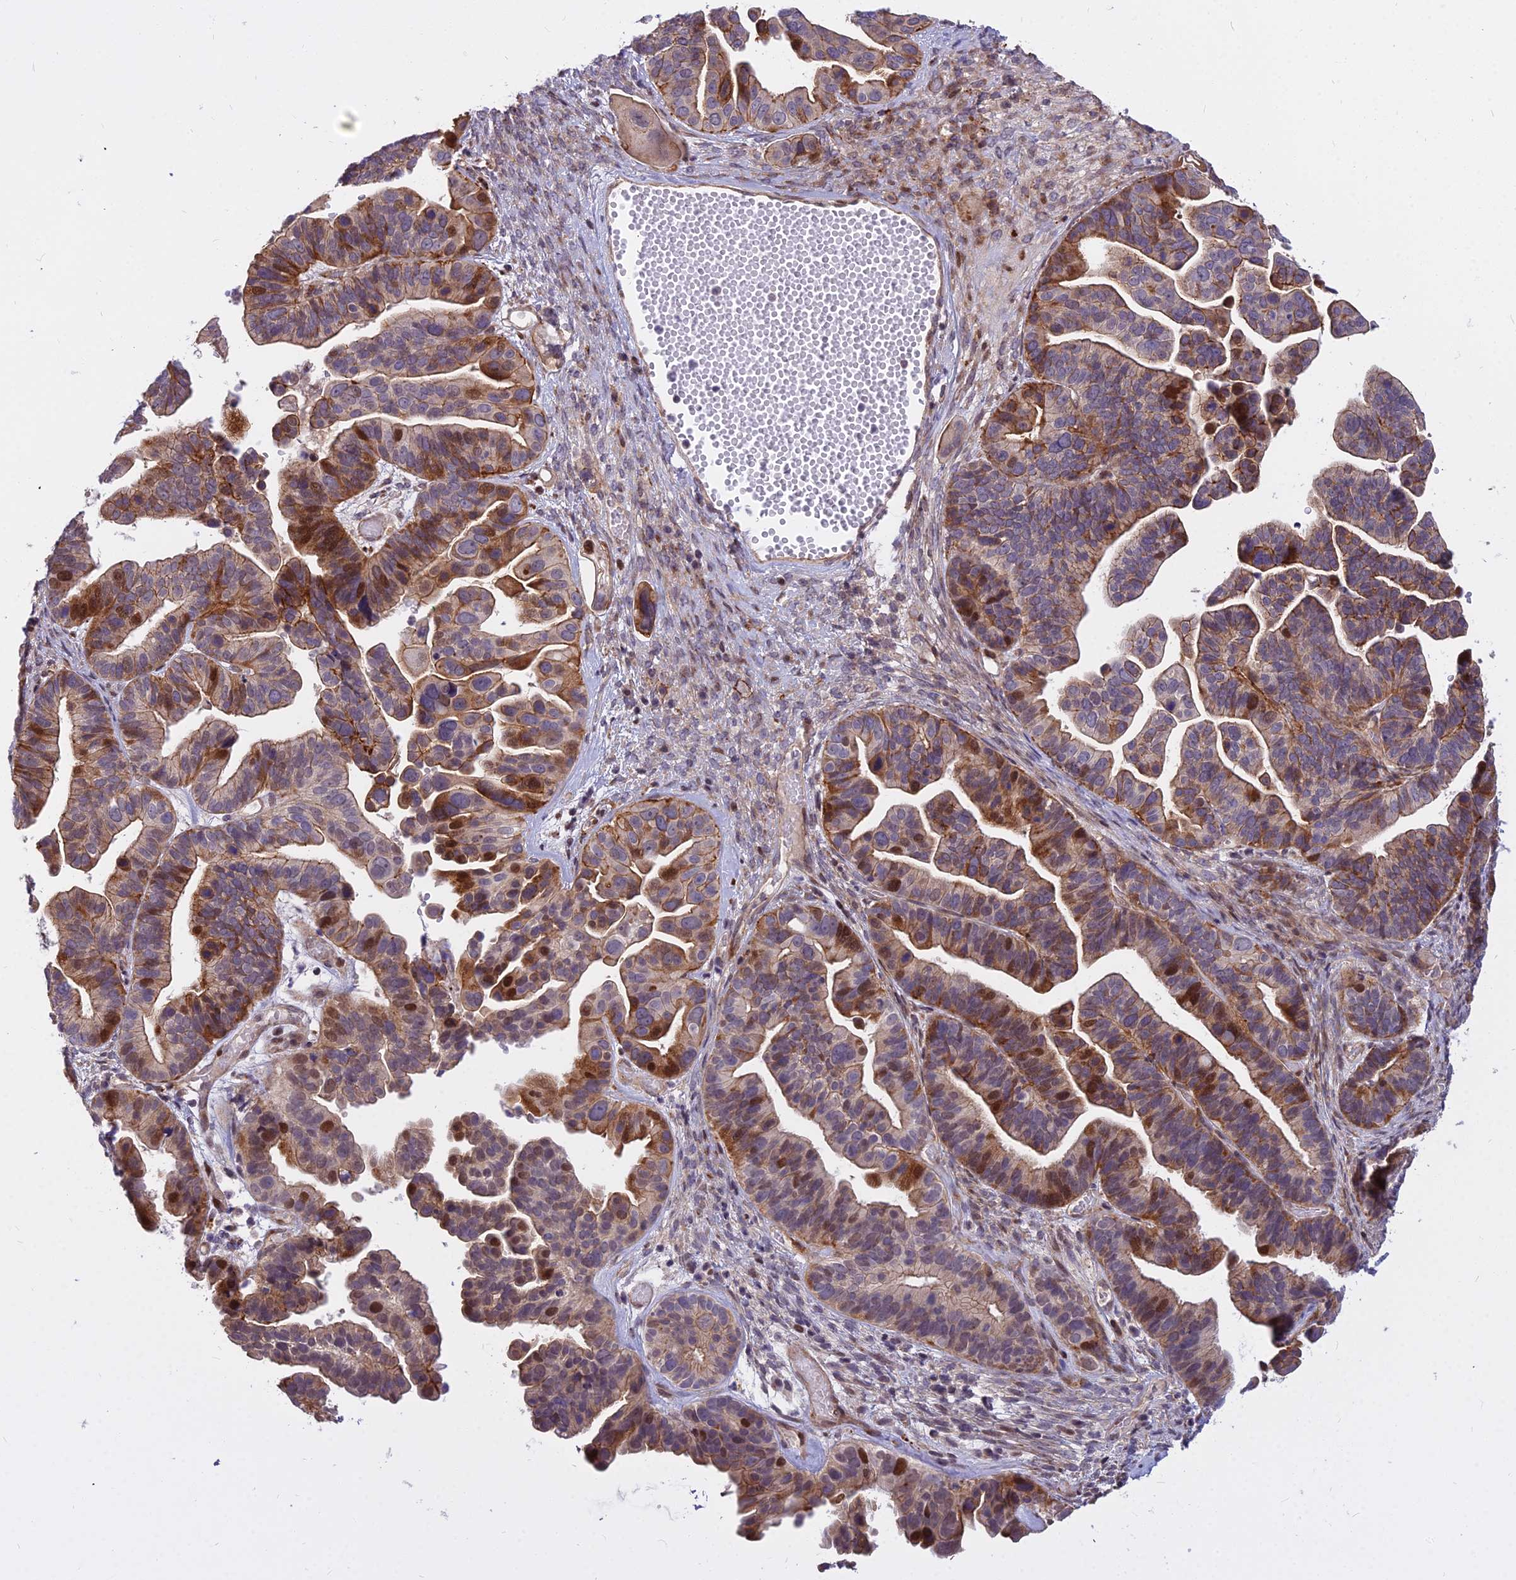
{"staining": {"intensity": "moderate", "quantity": "25%-75%", "location": "cytoplasmic/membranous,nuclear"}, "tissue": "ovarian cancer", "cell_type": "Tumor cells", "image_type": "cancer", "snomed": [{"axis": "morphology", "description": "Cystadenocarcinoma, serous, NOS"}, {"axis": "topography", "description": "Ovary"}], "caption": "This is a photomicrograph of immunohistochemistry staining of ovarian cancer, which shows moderate staining in the cytoplasmic/membranous and nuclear of tumor cells.", "gene": "GLYATL3", "patient": {"sex": "female", "age": 56}}